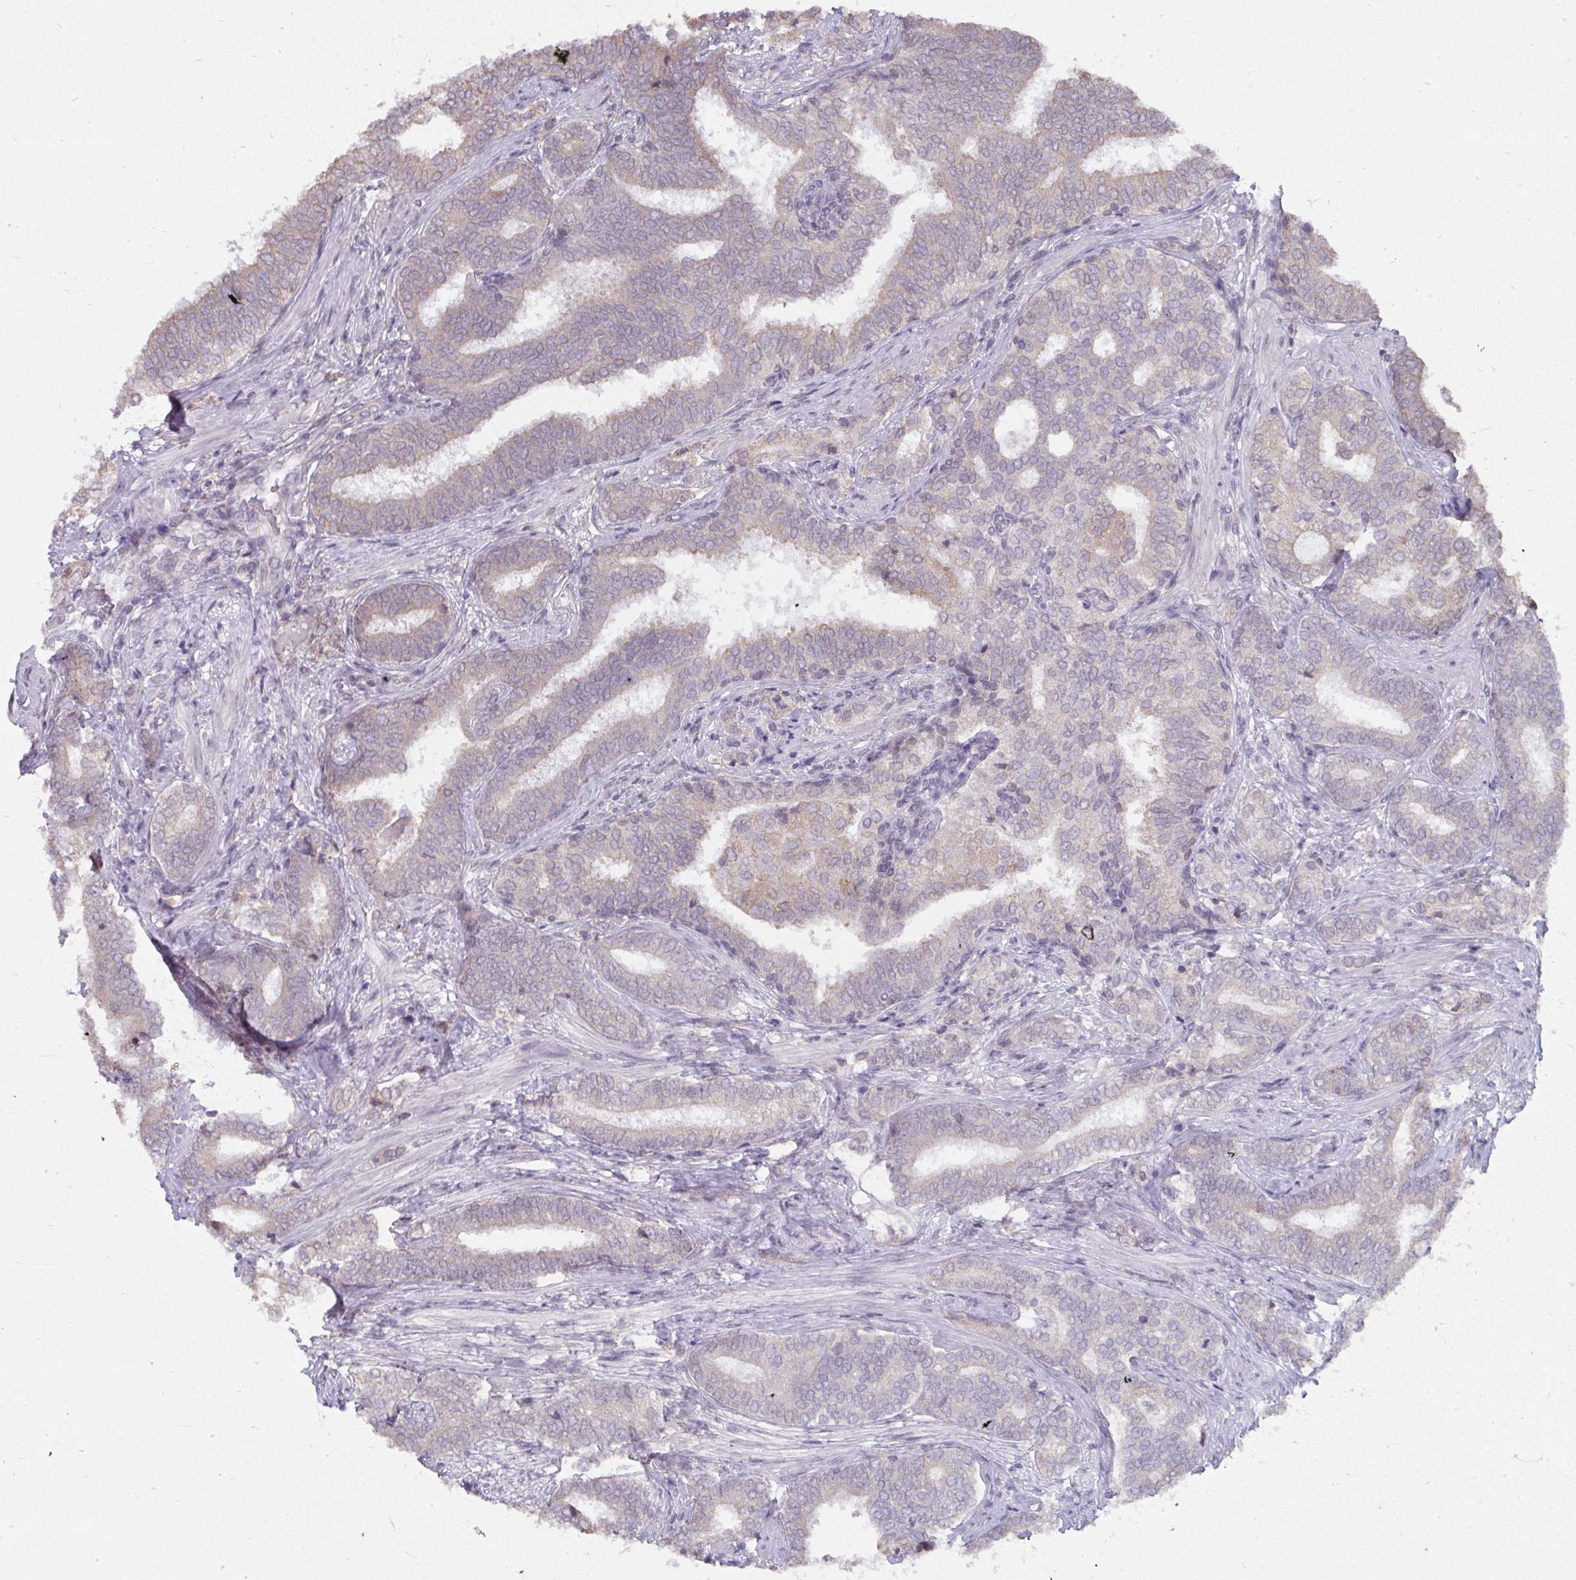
{"staining": {"intensity": "negative", "quantity": "none", "location": "none"}, "tissue": "prostate cancer", "cell_type": "Tumor cells", "image_type": "cancer", "snomed": [{"axis": "morphology", "description": "Adenocarcinoma, High grade"}, {"axis": "topography", "description": "Prostate"}], "caption": "The image reveals no significant staining in tumor cells of prostate cancer (high-grade adenocarcinoma).", "gene": "NMNAT1", "patient": {"sex": "male", "age": 72}}